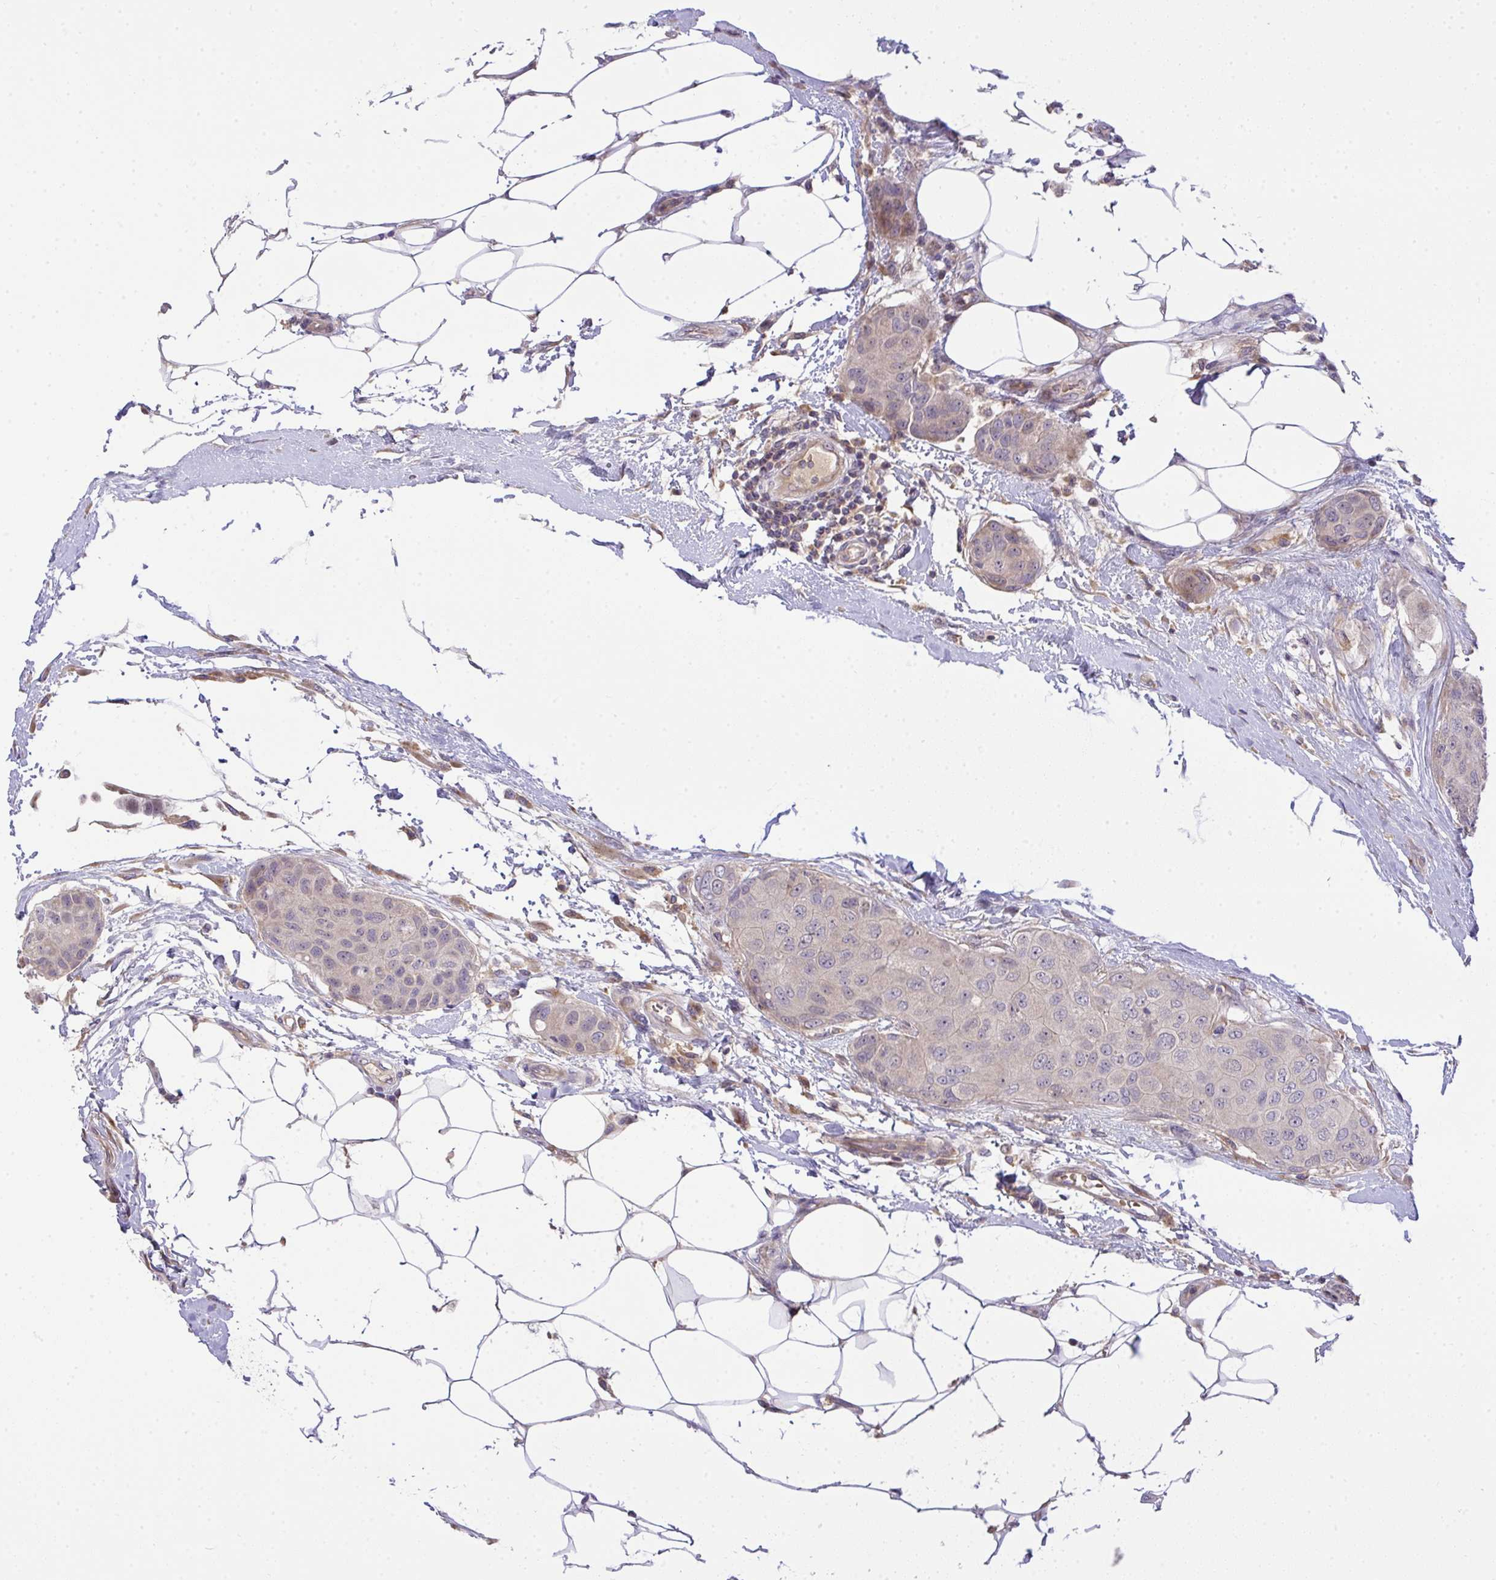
{"staining": {"intensity": "negative", "quantity": "none", "location": "none"}, "tissue": "breast cancer", "cell_type": "Tumor cells", "image_type": "cancer", "snomed": [{"axis": "morphology", "description": "Duct carcinoma"}, {"axis": "topography", "description": "Breast"}, {"axis": "topography", "description": "Lymph node"}], "caption": "DAB (3,3'-diaminobenzidine) immunohistochemical staining of human breast intraductal carcinoma displays no significant staining in tumor cells.", "gene": "SLC9A6", "patient": {"sex": "female", "age": 80}}